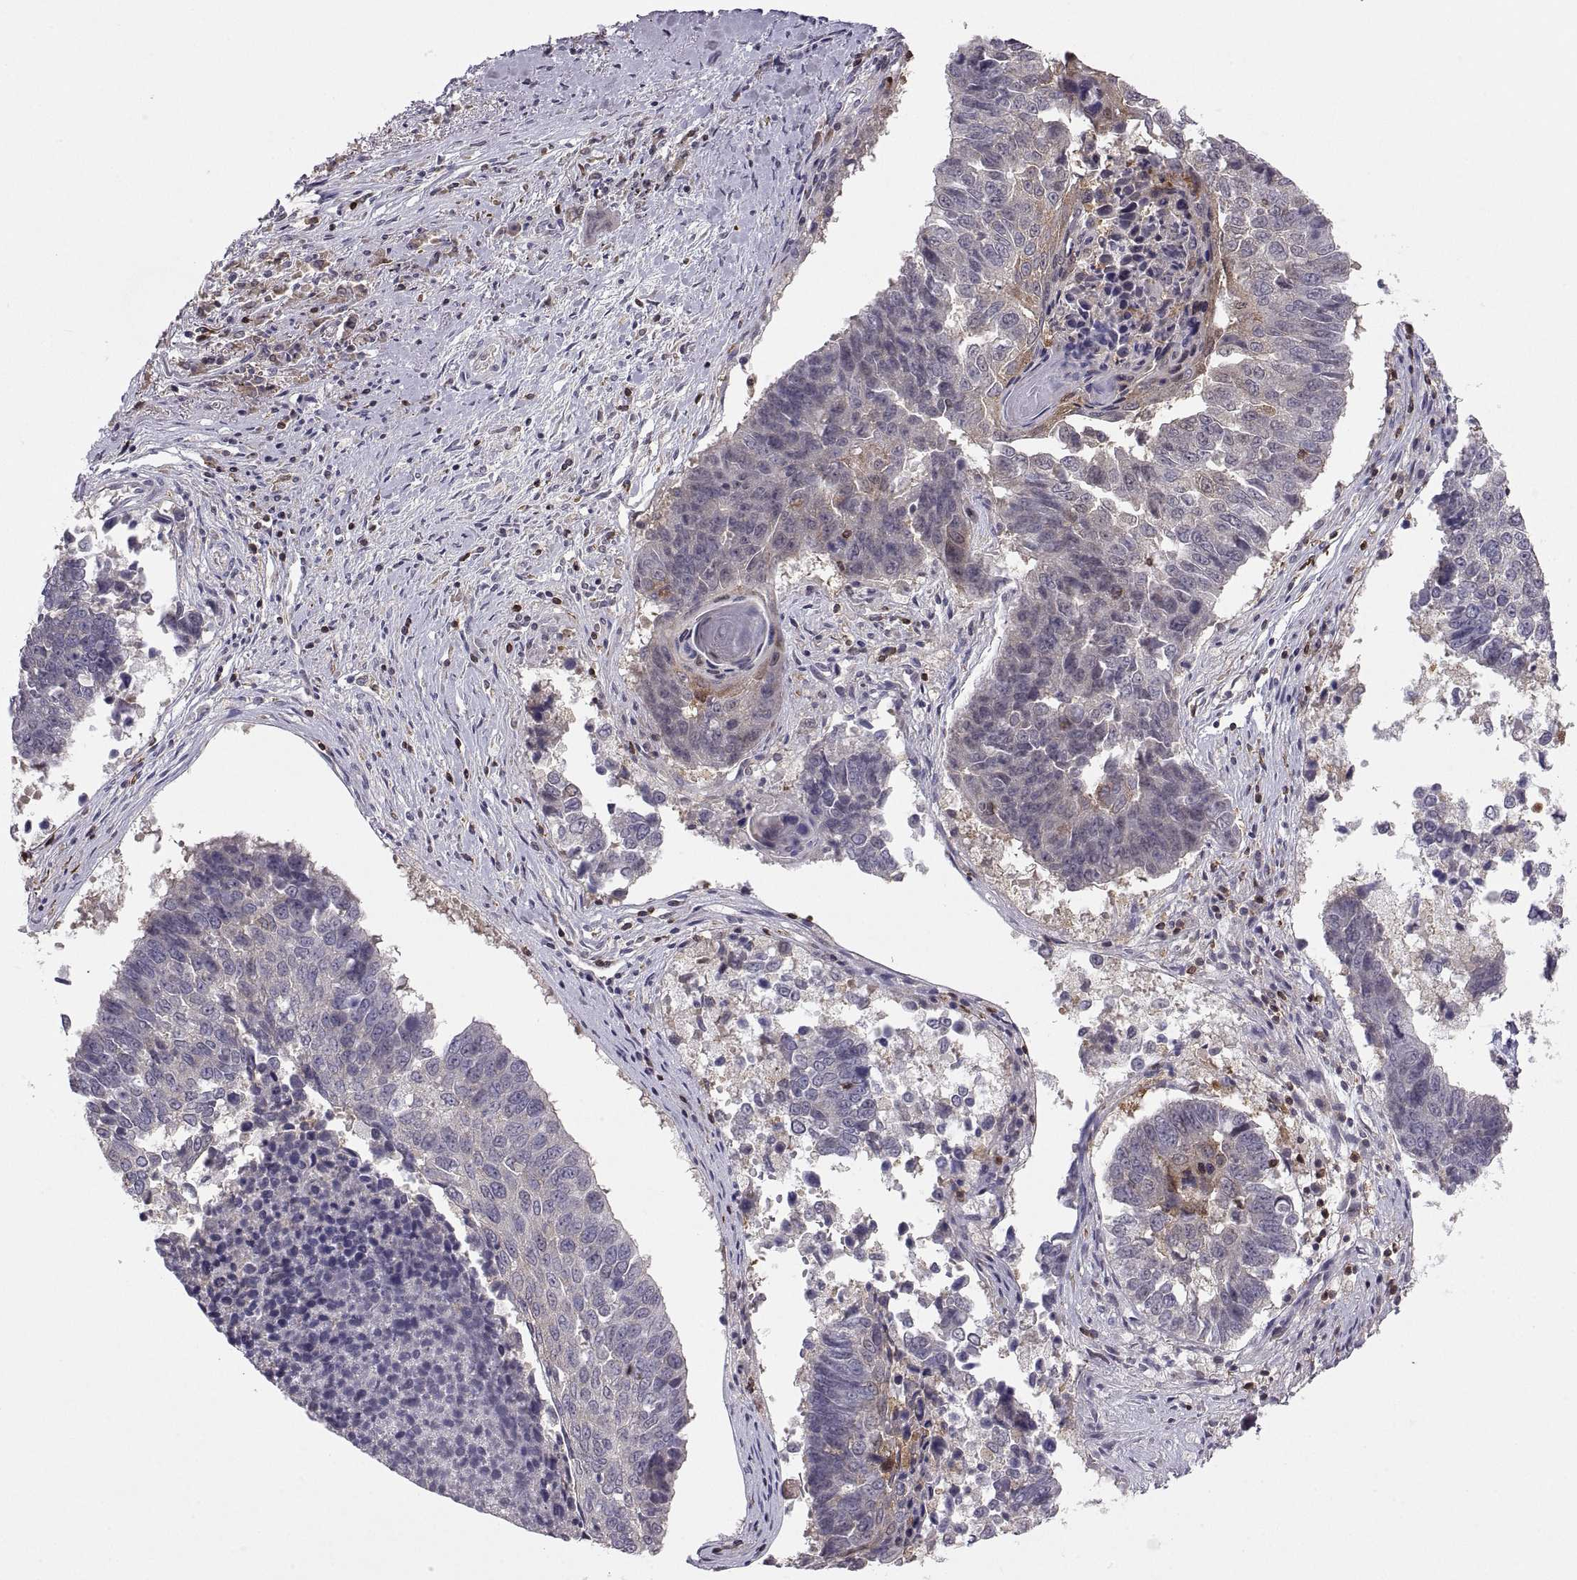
{"staining": {"intensity": "weak", "quantity": "<25%", "location": "cytoplasmic/membranous"}, "tissue": "lung cancer", "cell_type": "Tumor cells", "image_type": "cancer", "snomed": [{"axis": "morphology", "description": "Squamous cell carcinoma, NOS"}, {"axis": "topography", "description": "Lung"}], "caption": "Human lung cancer (squamous cell carcinoma) stained for a protein using IHC displays no positivity in tumor cells.", "gene": "EZR", "patient": {"sex": "male", "age": 73}}